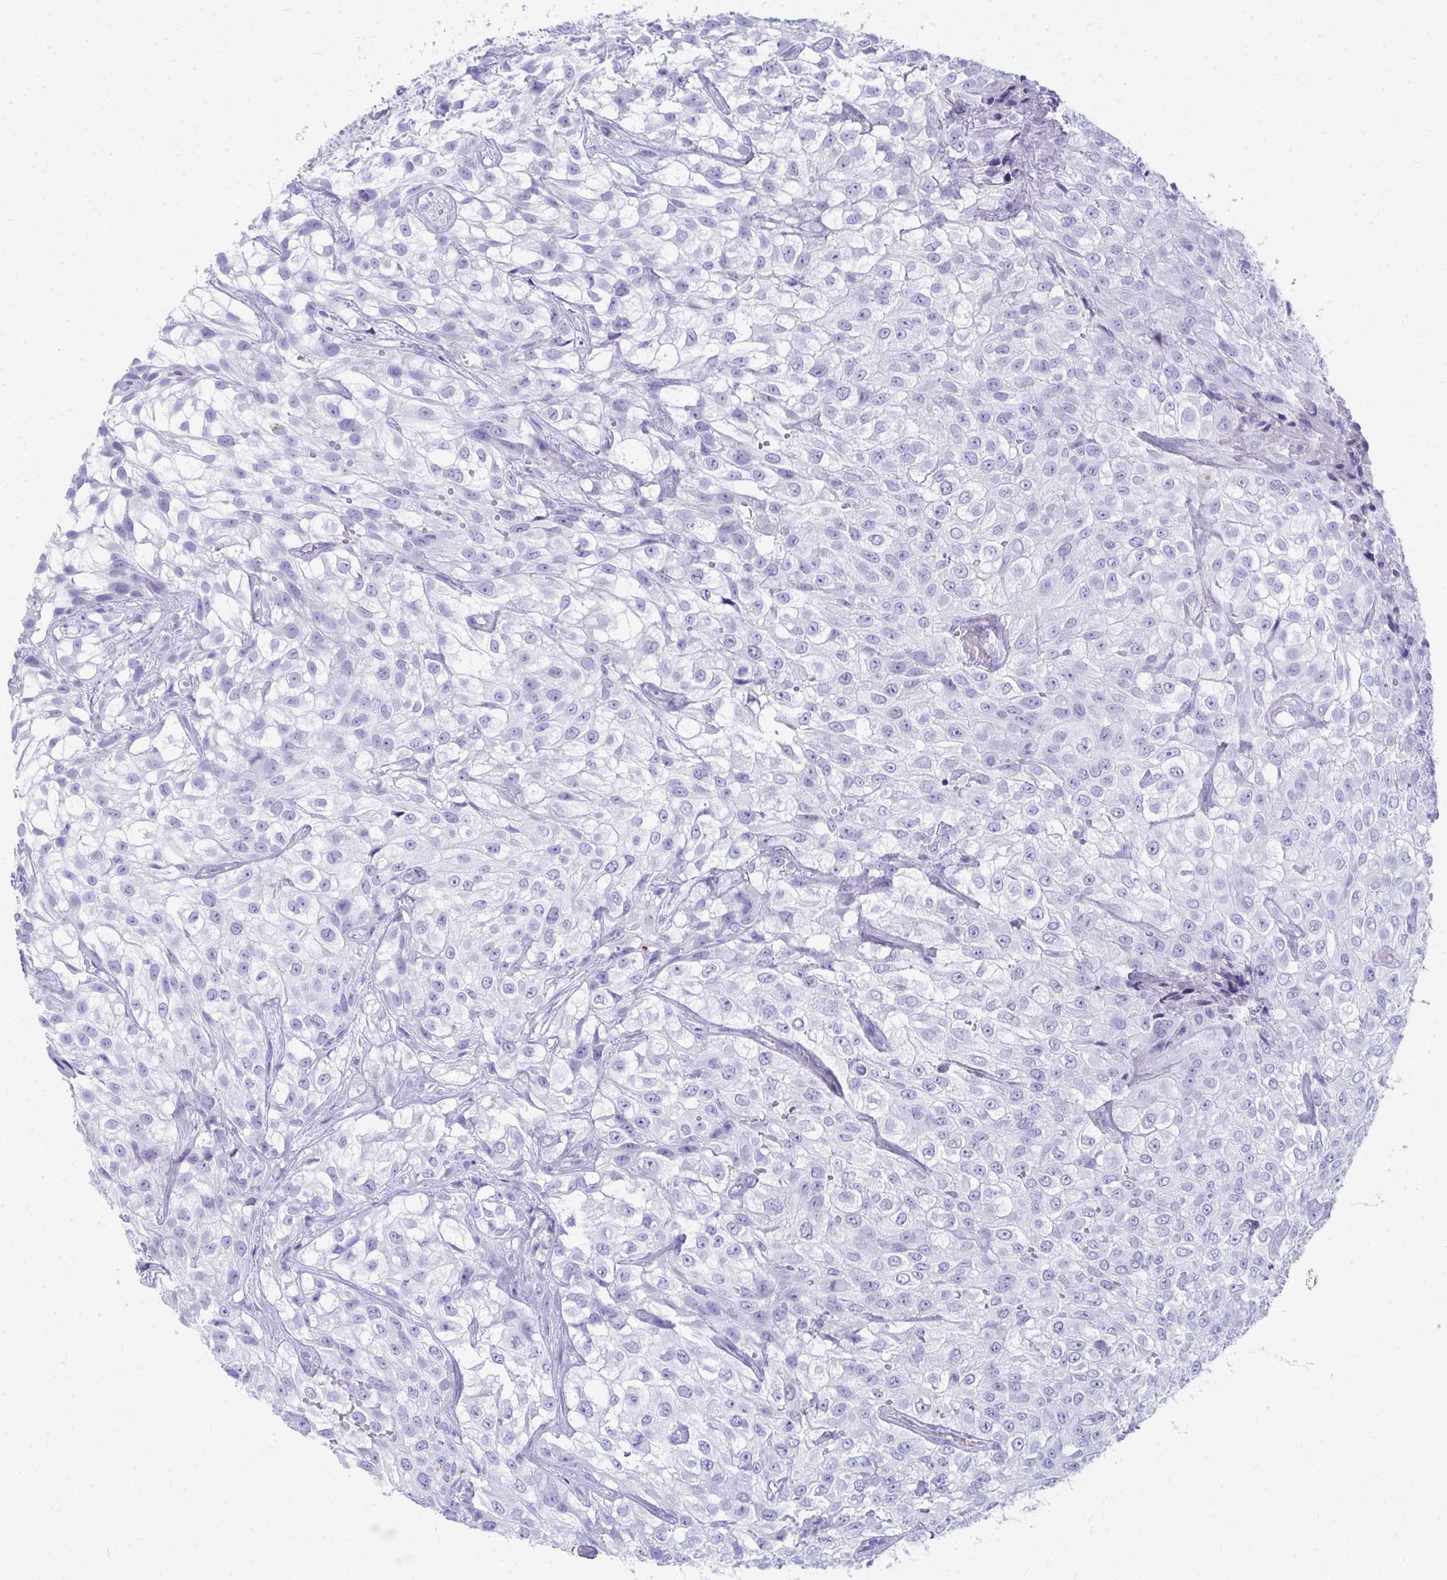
{"staining": {"intensity": "negative", "quantity": "none", "location": "none"}, "tissue": "urothelial cancer", "cell_type": "Tumor cells", "image_type": "cancer", "snomed": [{"axis": "morphology", "description": "Urothelial carcinoma, High grade"}, {"axis": "topography", "description": "Urinary bladder"}], "caption": "Human high-grade urothelial carcinoma stained for a protein using immunohistochemistry (IHC) demonstrates no expression in tumor cells.", "gene": "SEC14L3", "patient": {"sex": "male", "age": 56}}